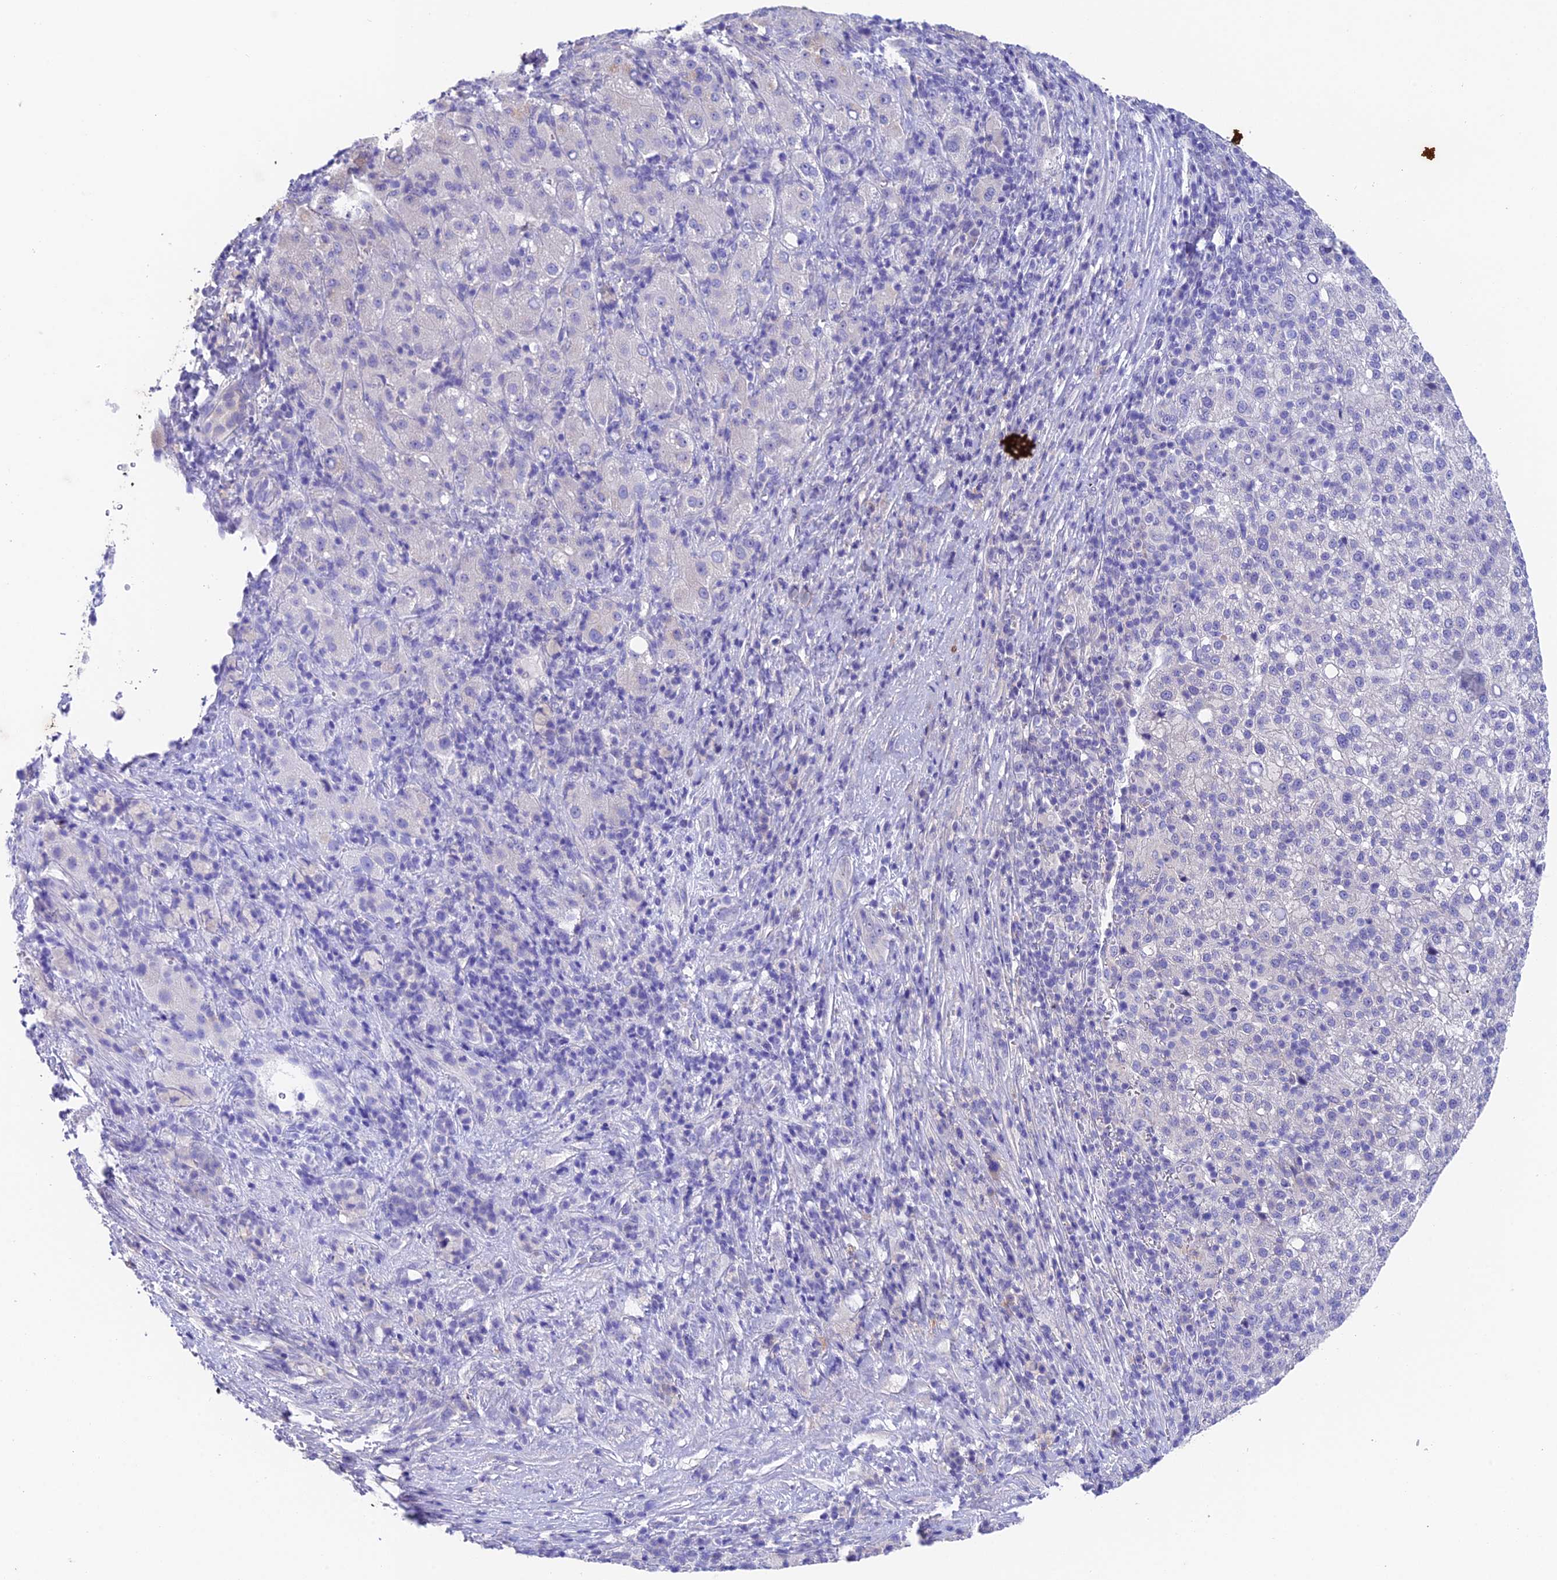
{"staining": {"intensity": "weak", "quantity": "<25%", "location": "cytoplasmic/membranous"}, "tissue": "liver cancer", "cell_type": "Tumor cells", "image_type": "cancer", "snomed": [{"axis": "morphology", "description": "Carcinoma, Hepatocellular, NOS"}, {"axis": "topography", "description": "Liver"}], "caption": "Protein analysis of hepatocellular carcinoma (liver) reveals no significant expression in tumor cells.", "gene": "DUSP29", "patient": {"sex": "female", "age": 58}}